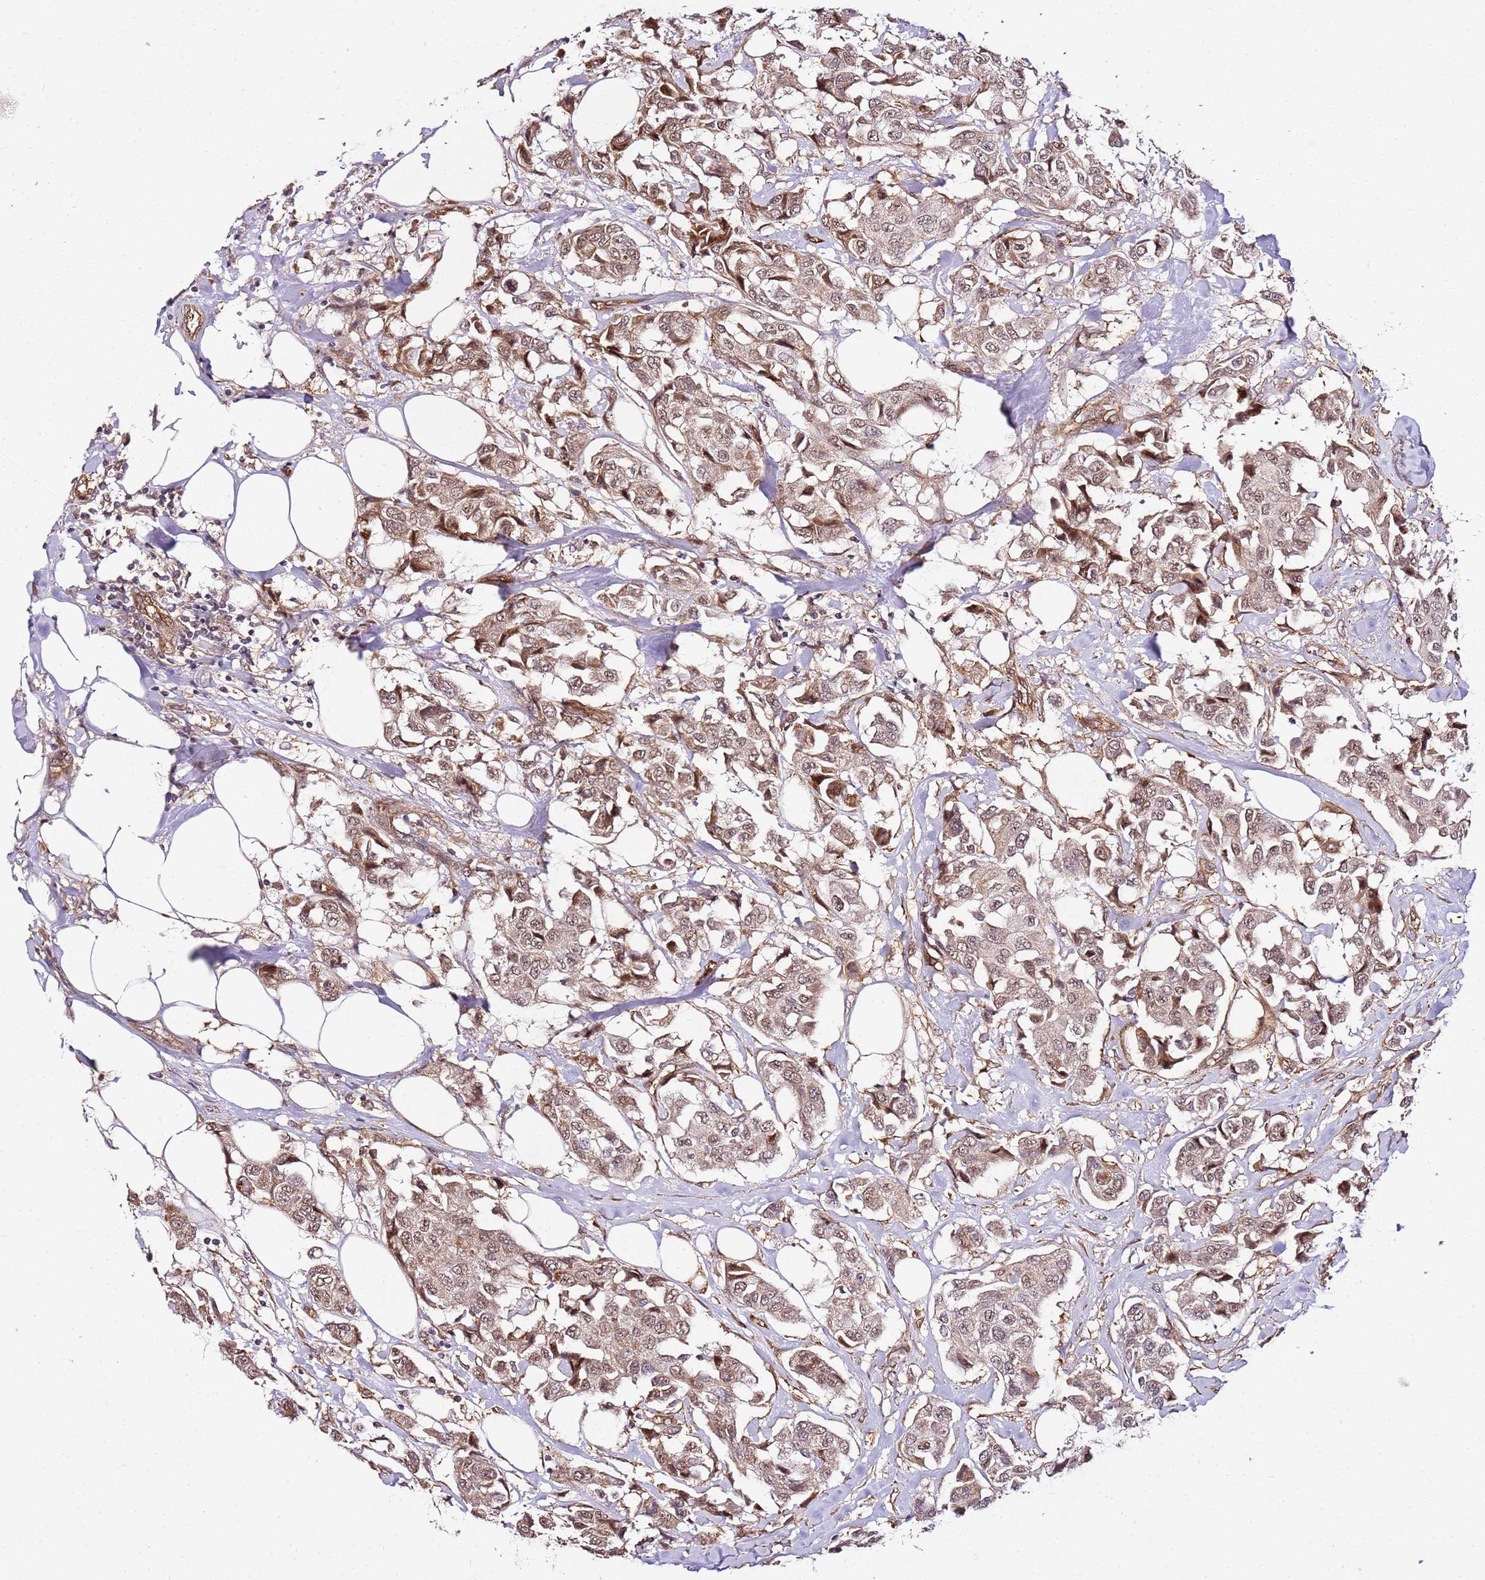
{"staining": {"intensity": "weak", "quantity": ">75%", "location": "cytoplasmic/membranous,nuclear"}, "tissue": "breast cancer", "cell_type": "Tumor cells", "image_type": "cancer", "snomed": [{"axis": "morphology", "description": "Duct carcinoma"}, {"axis": "topography", "description": "Breast"}], "caption": "Immunohistochemical staining of human breast cancer (intraductal carcinoma) demonstrates low levels of weak cytoplasmic/membranous and nuclear expression in approximately >75% of tumor cells.", "gene": "CCNYL1", "patient": {"sex": "female", "age": 80}}